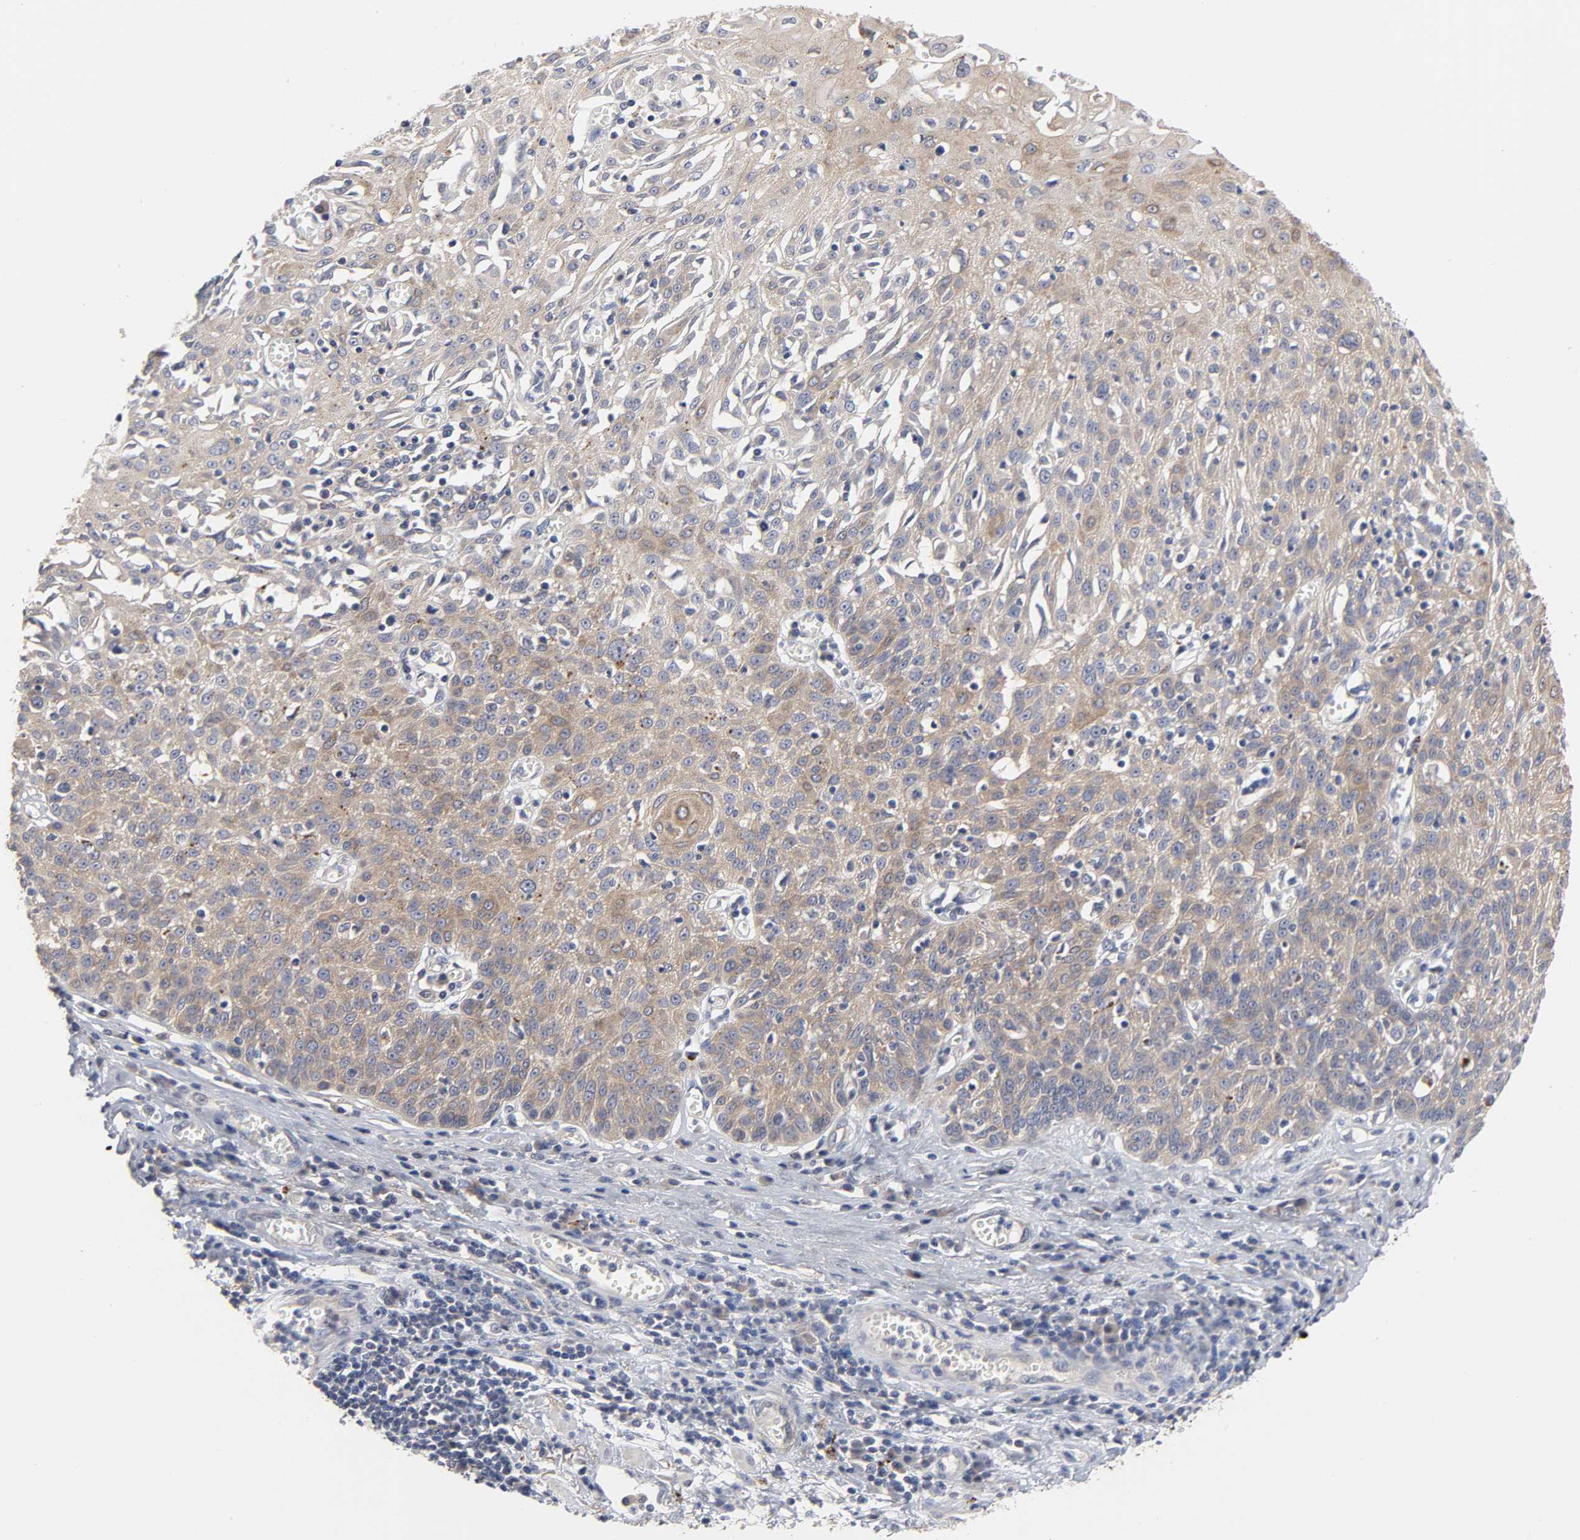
{"staining": {"intensity": "moderate", "quantity": "25%-75%", "location": "cytoplasmic/membranous"}, "tissue": "esophagus", "cell_type": "Squamous epithelial cells", "image_type": "normal", "snomed": [{"axis": "morphology", "description": "Normal tissue, NOS"}, {"axis": "morphology", "description": "Squamous cell carcinoma, NOS"}, {"axis": "topography", "description": "Esophagus"}], "caption": "A brown stain labels moderate cytoplasmic/membranous staining of a protein in squamous epithelial cells of benign esophagus. Immunohistochemistry stains the protein in brown and the nuclei are stained blue.", "gene": "C17orf75", "patient": {"sex": "male", "age": 65}}